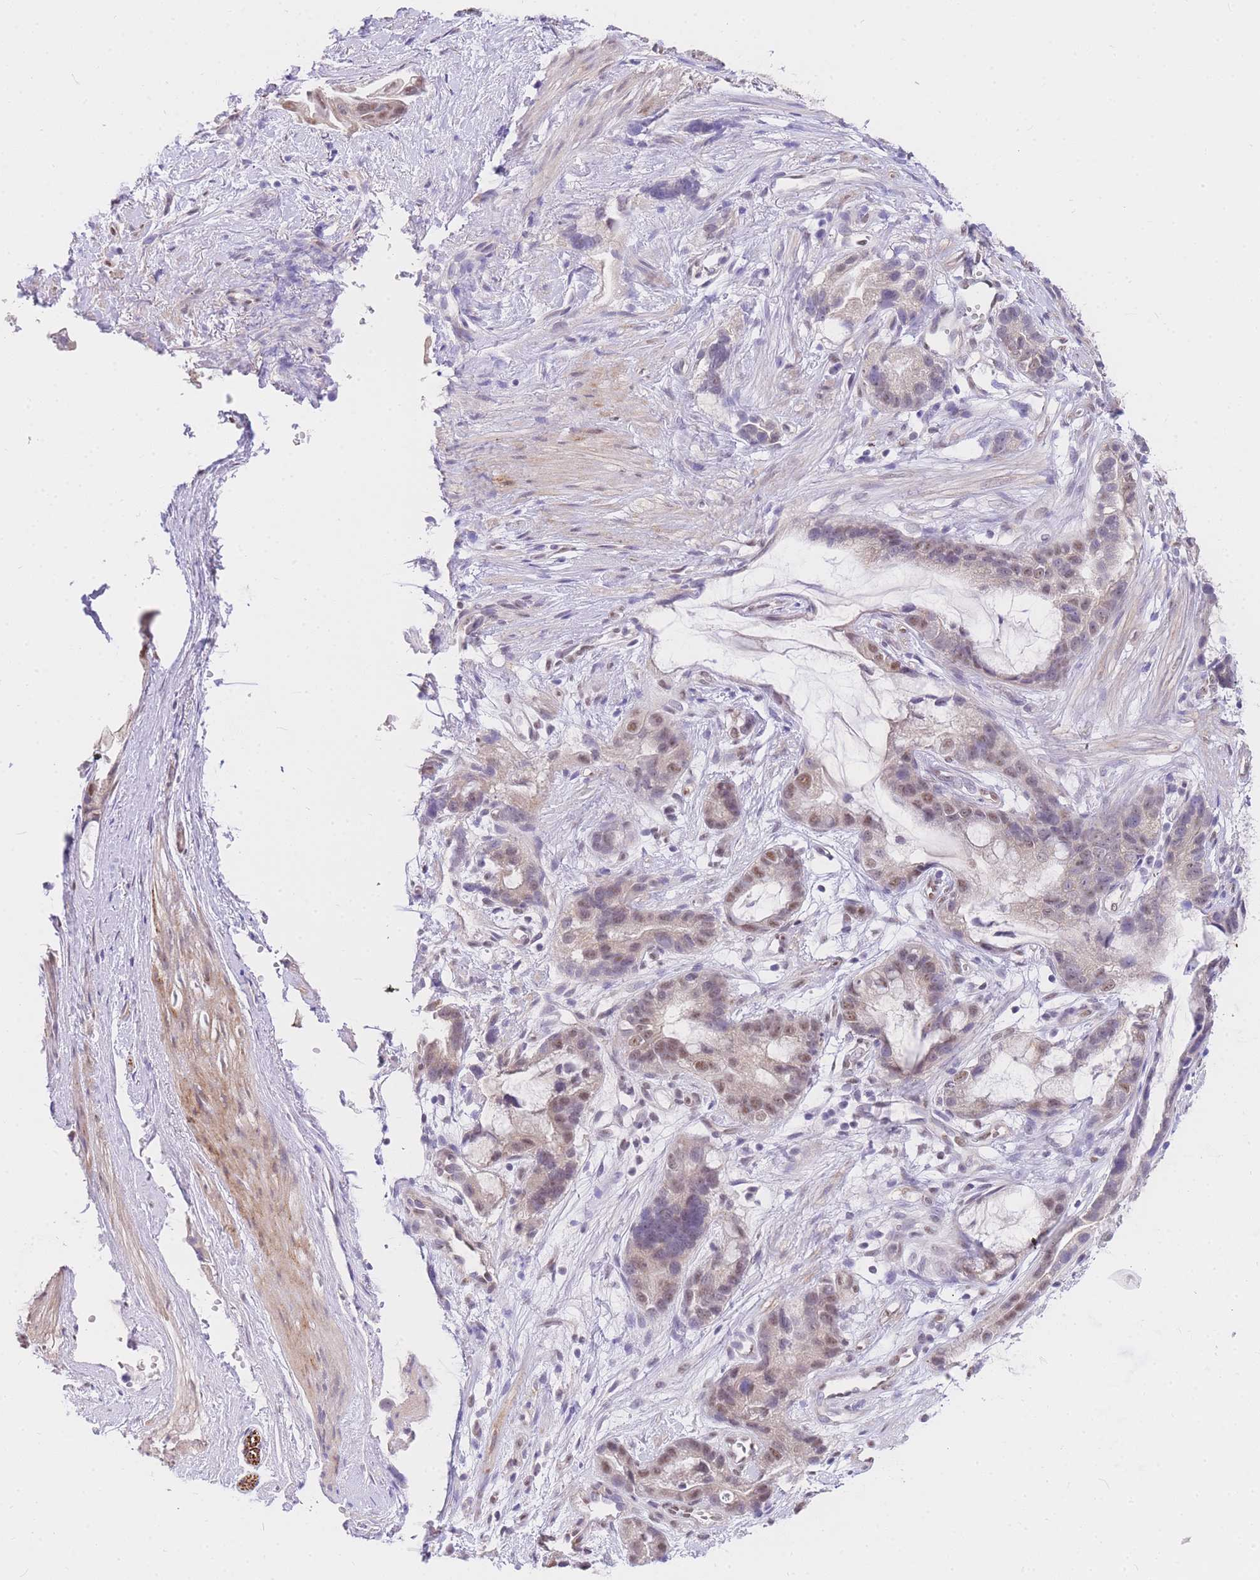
{"staining": {"intensity": "weak", "quantity": "25%-75%", "location": "nuclear"}, "tissue": "stomach cancer", "cell_type": "Tumor cells", "image_type": "cancer", "snomed": [{"axis": "morphology", "description": "Adenocarcinoma, NOS"}, {"axis": "topography", "description": "Stomach"}], "caption": "Protein staining demonstrates weak nuclear expression in about 25%-75% of tumor cells in adenocarcinoma (stomach).", "gene": "S100PBP", "patient": {"sex": "male", "age": 55}}